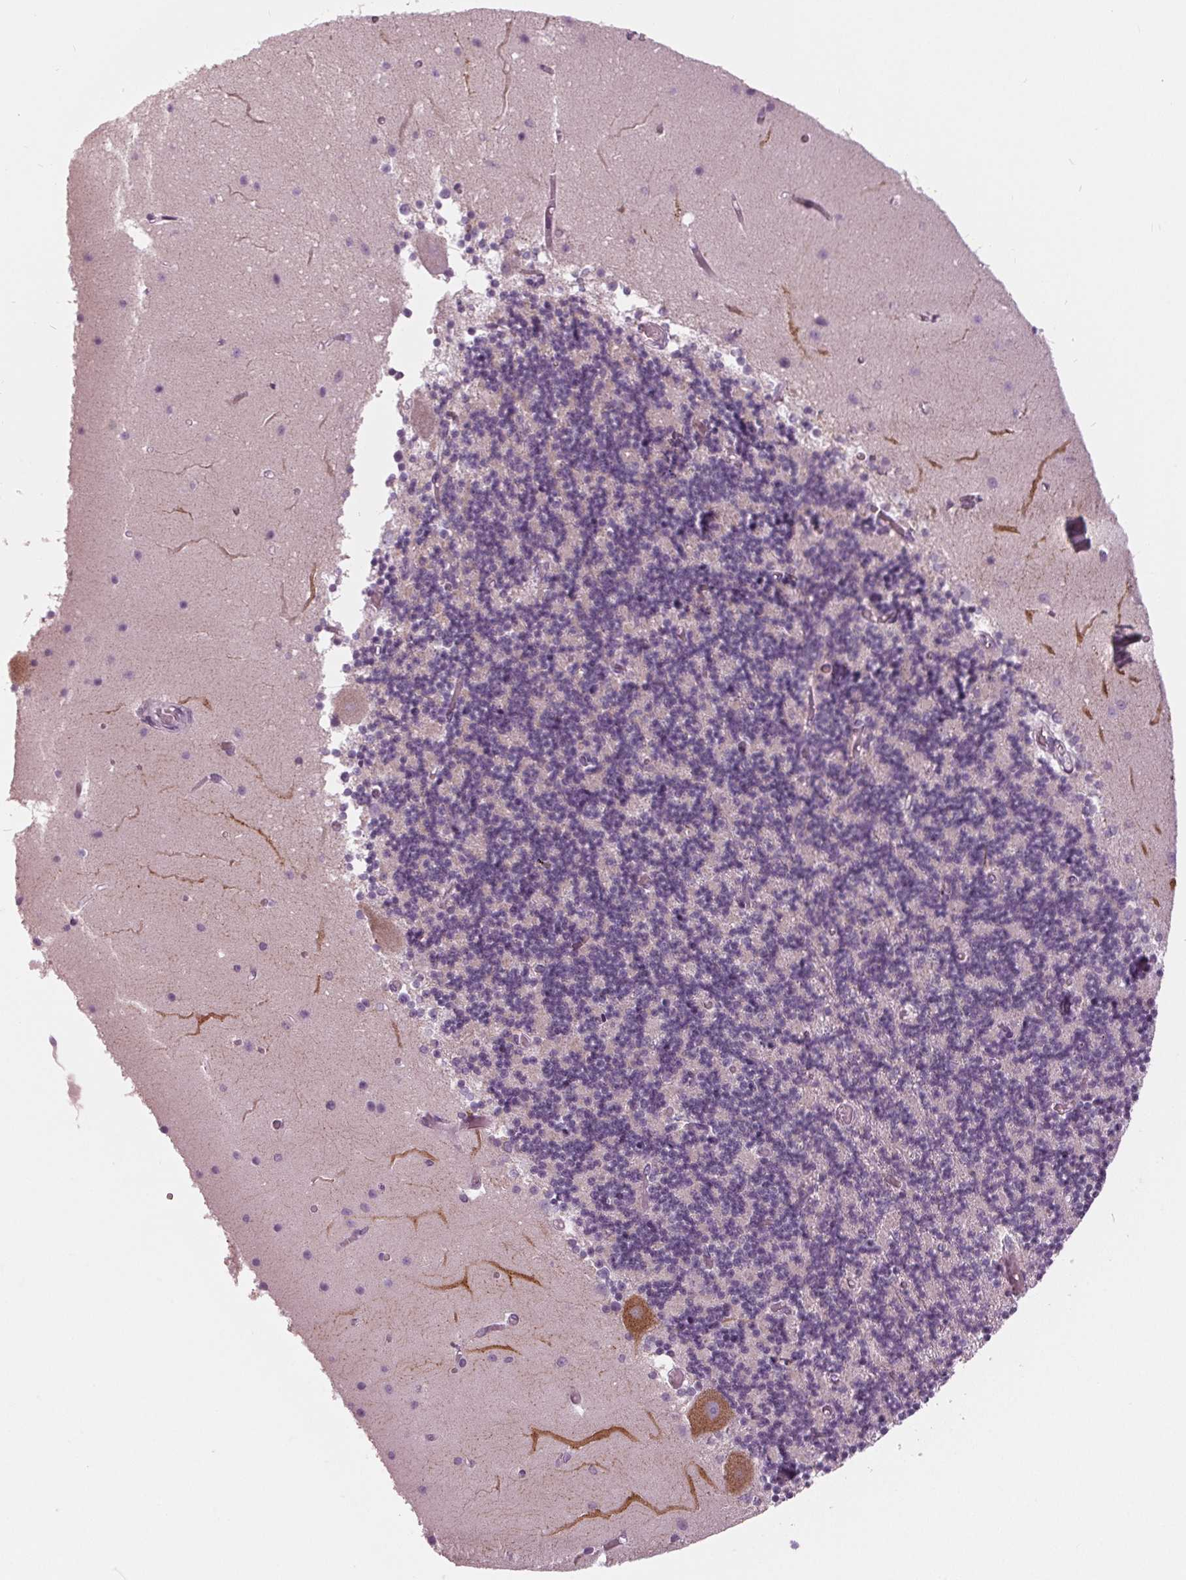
{"staining": {"intensity": "negative", "quantity": "none", "location": "none"}, "tissue": "cerebellum", "cell_type": "Cells in granular layer", "image_type": "normal", "snomed": [{"axis": "morphology", "description": "Normal tissue, NOS"}, {"axis": "topography", "description": "Cerebellum"}], "caption": "Immunohistochemistry (IHC) of normal human cerebellum exhibits no staining in cells in granular layer. (Brightfield microscopy of DAB (3,3'-diaminobenzidine) immunohistochemistry at high magnification).", "gene": "SAMD4A", "patient": {"sex": "female", "age": 28}}